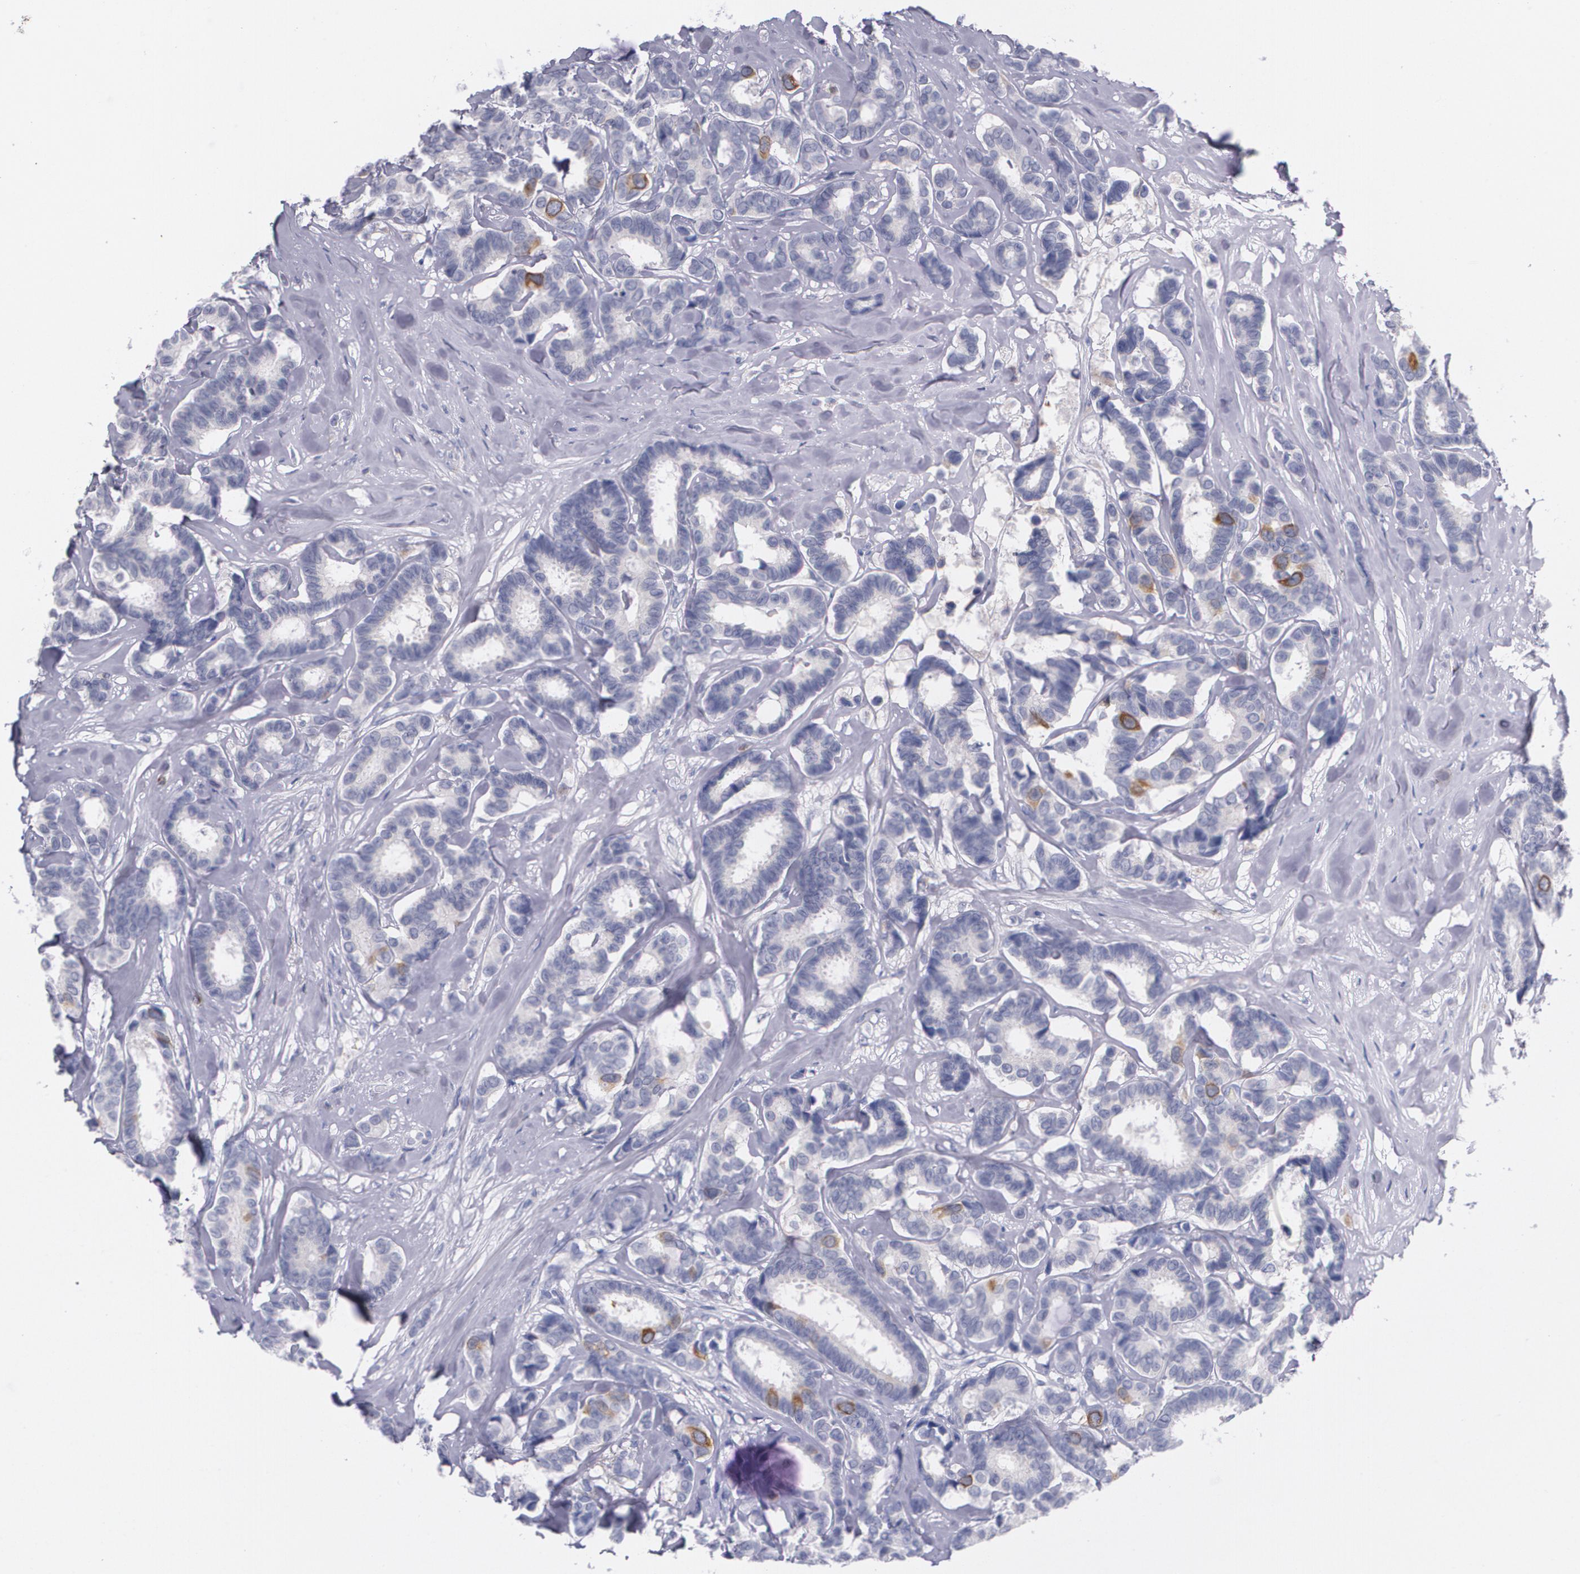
{"staining": {"intensity": "strong", "quantity": "<25%", "location": "cytoplasmic/membranous"}, "tissue": "breast cancer", "cell_type": "Tumor cells", "image_type": "cancer", "snomed": [{"axis": "morphology", "description": "Duct carcinoma"}, {"axis": "topography", "description": "Breast"}], "caption": "DAB (3,3'-diaminobenzidine) immunohistochemical staining of human breast intraductal carcinoma displays strong cytoplasmic/membranous protein positivity in about <25% of tumor cells.", "gene": "HMMR", "patient": {"sex": "female", "age": 87}}